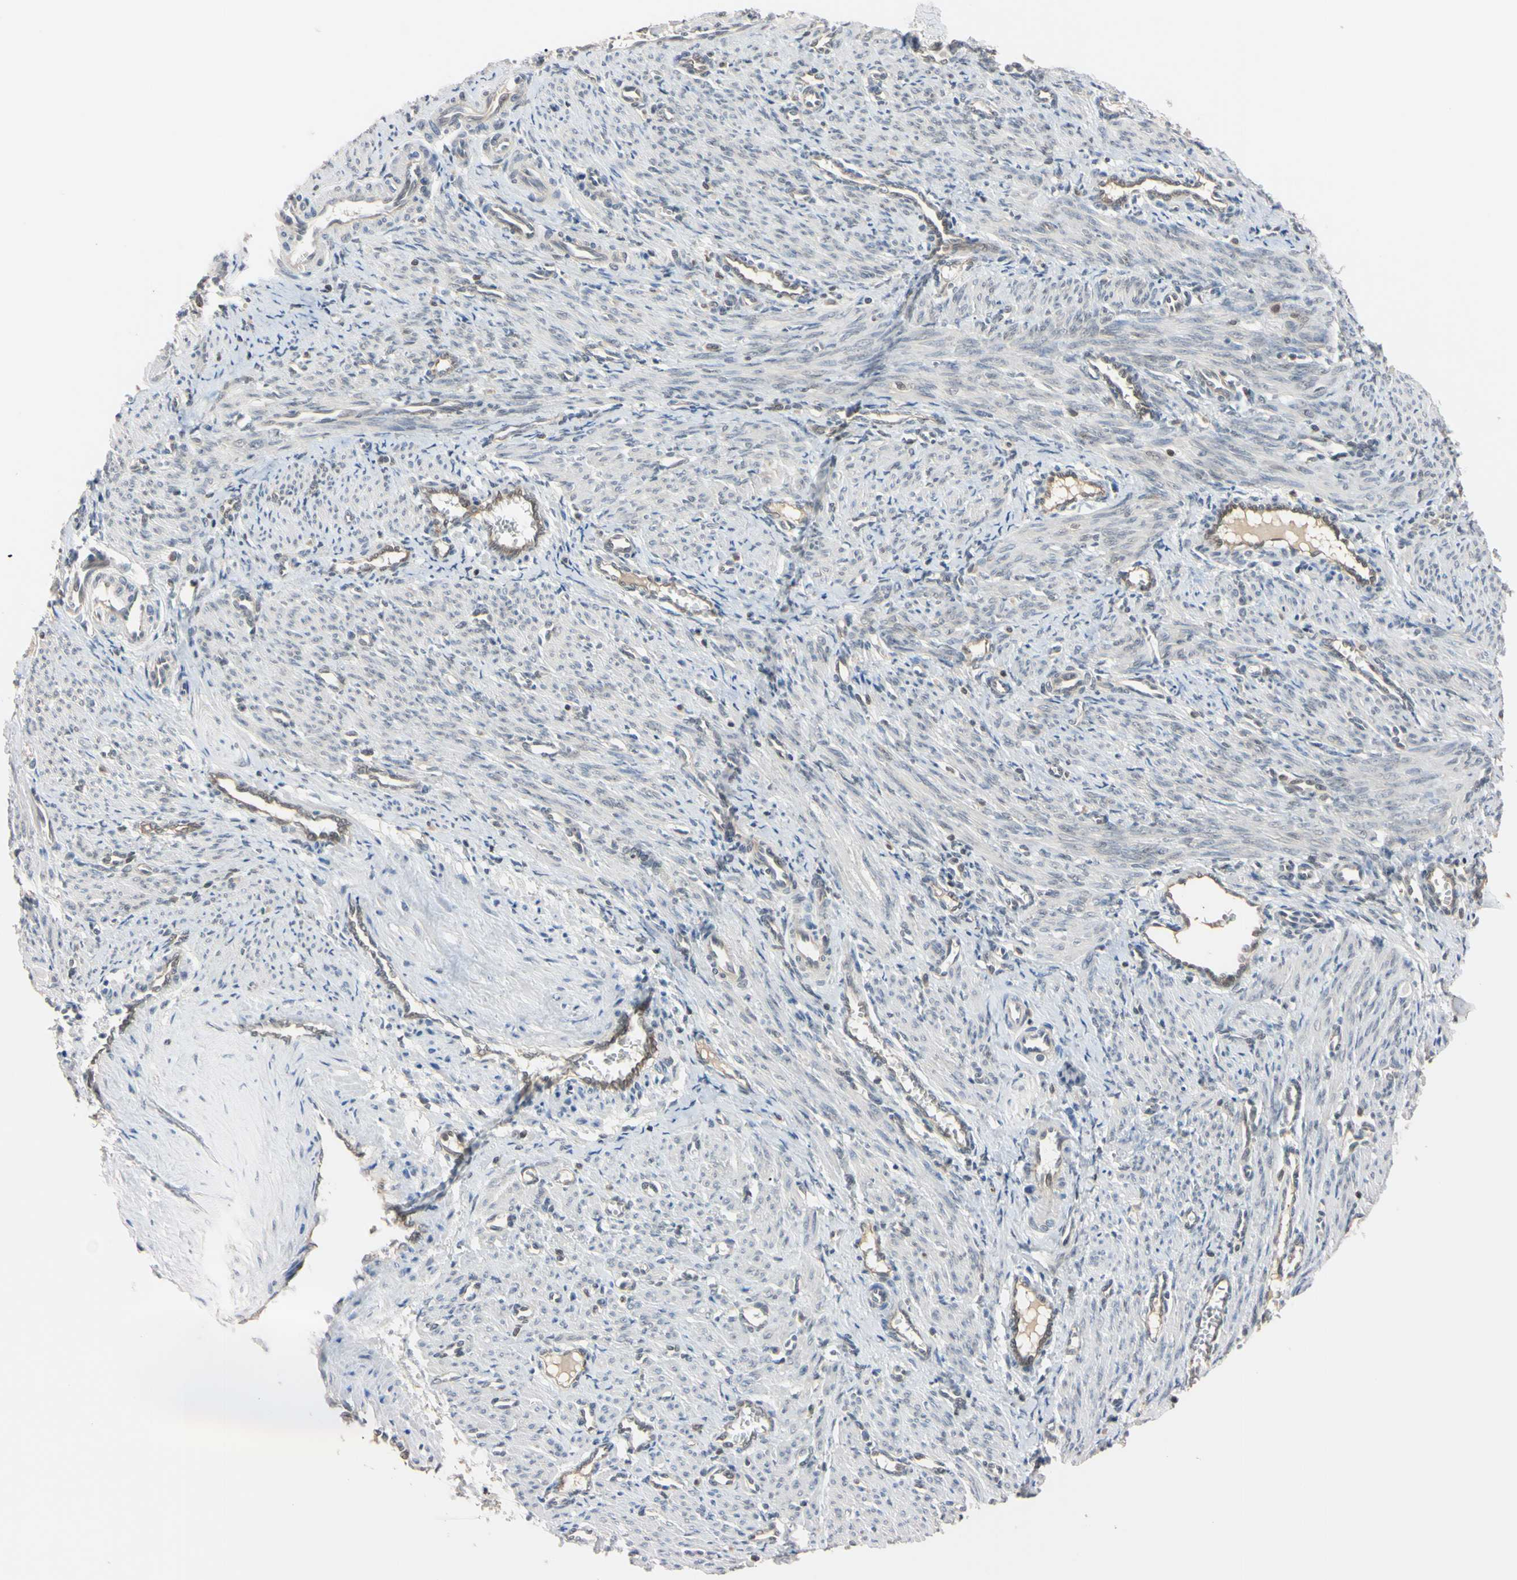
{"staining": {"intensity": "weak", "quantity": "25%-75%", "location": "nuclear"}, "tissue": "smooth muscle", "cell_type": "Smooth muscle cells", "image_type": "normal", "snomed": [{"axis": "morphology", "description": "Normal tissue, NOS"}, {"axis": "topography", "description": "Endometrium"}], "caption": "Brown immunohistochemical staining in benign human smooth muscle reveals weak nuclear positivity in approximately 25%-75% of smooth muscle cells.", "gene": "UBE2I", "patient": {"sex": "female", "age": 33}}